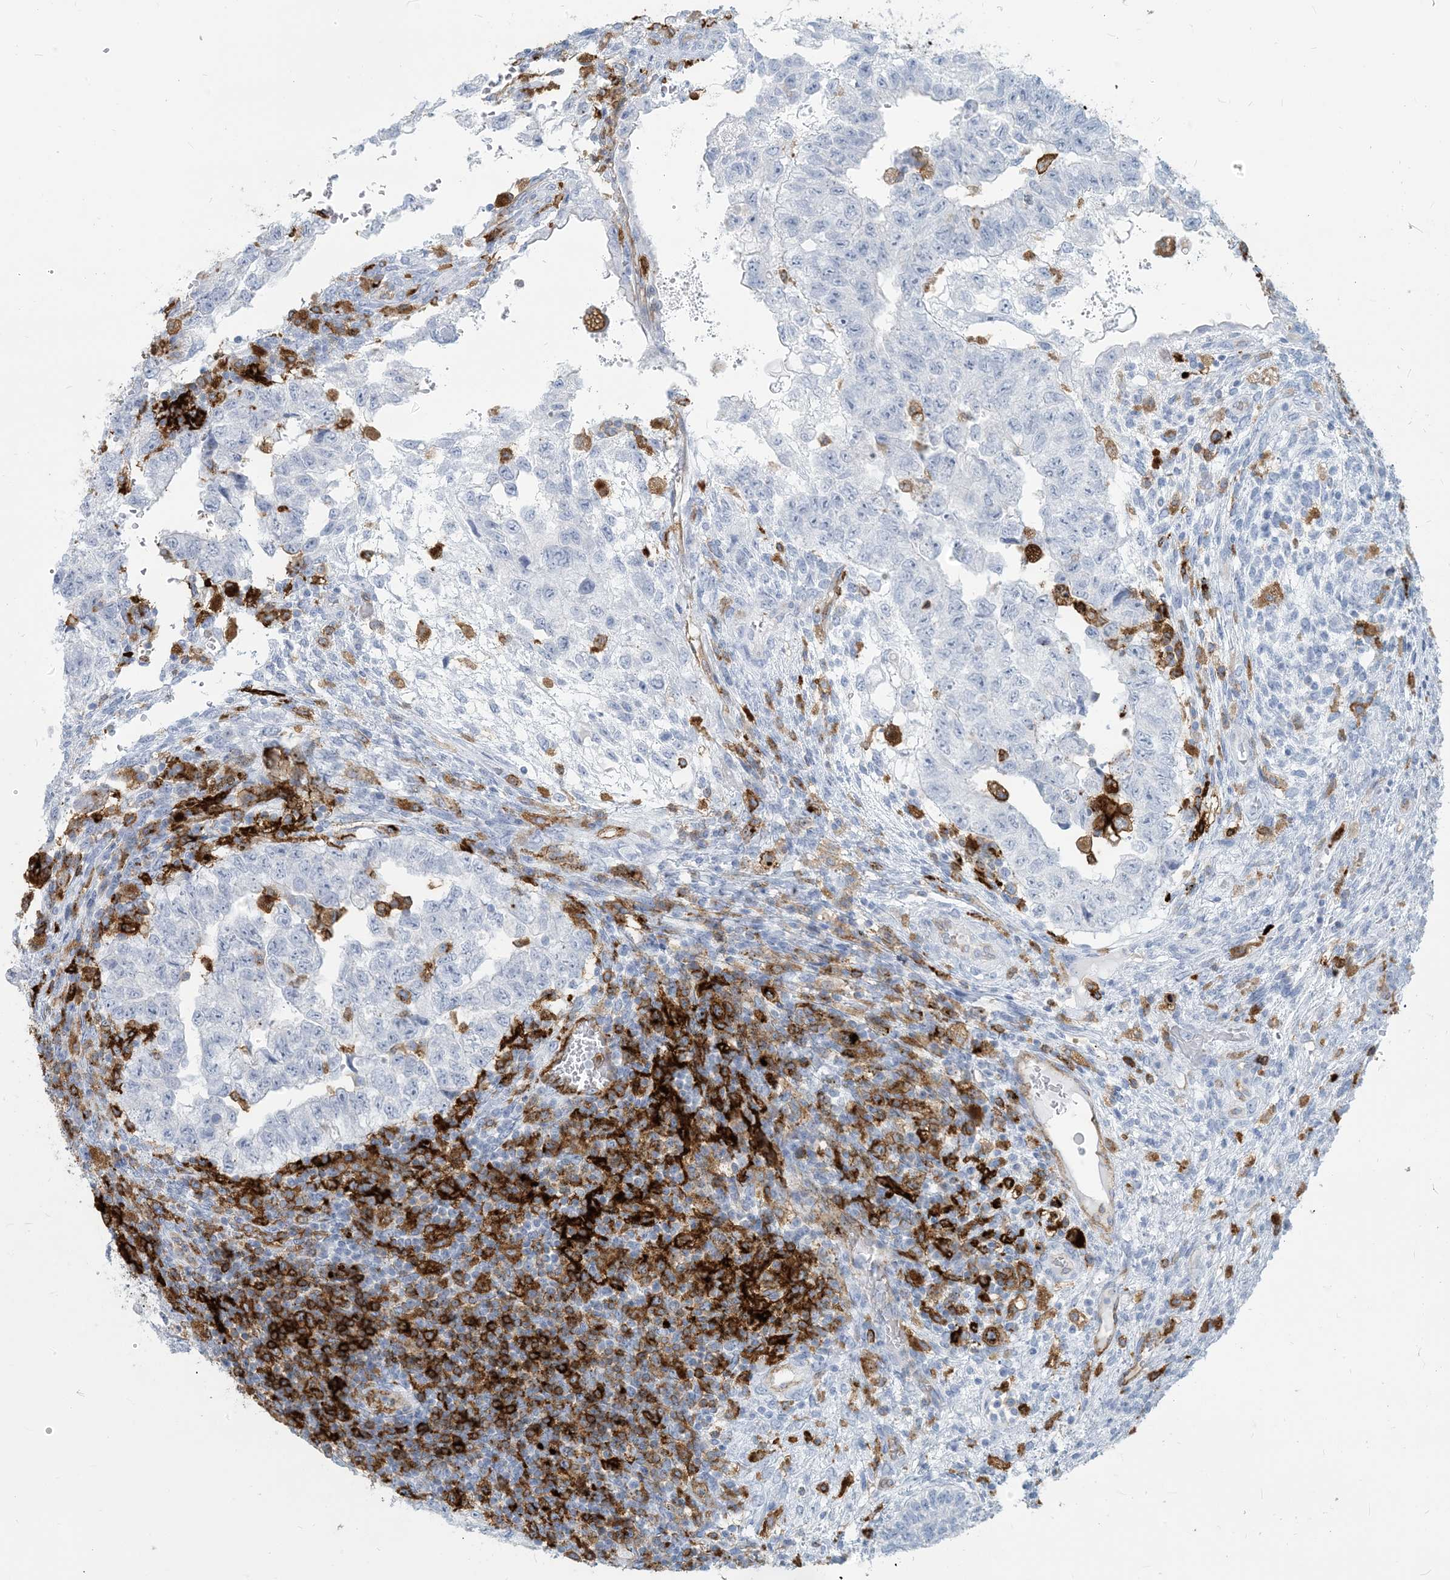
{"staining": {"intensity": "negative", "quantity": "none", "location": "none"}, "tissue": "testis cancer", "cell_type": "Tumor cells", "image_type": "cancer", "snomed": [{"axis": "morphology", "description": "Carcinoma, Embryonal, NOS"}, {"axis": "topography", "description": "Testis"}], "caption": "Image shows no significant protein expression in tumor cells of embryonal carcinoma (testis). Brightfield microscopy of IHC stained with DAB (3,3'-diaminobenzidine) (brown) and hematoxylin (blue), captured at high magnification.", "gene": "HLA-DRB1", "patient": {"sex": "male", "age": 36}}